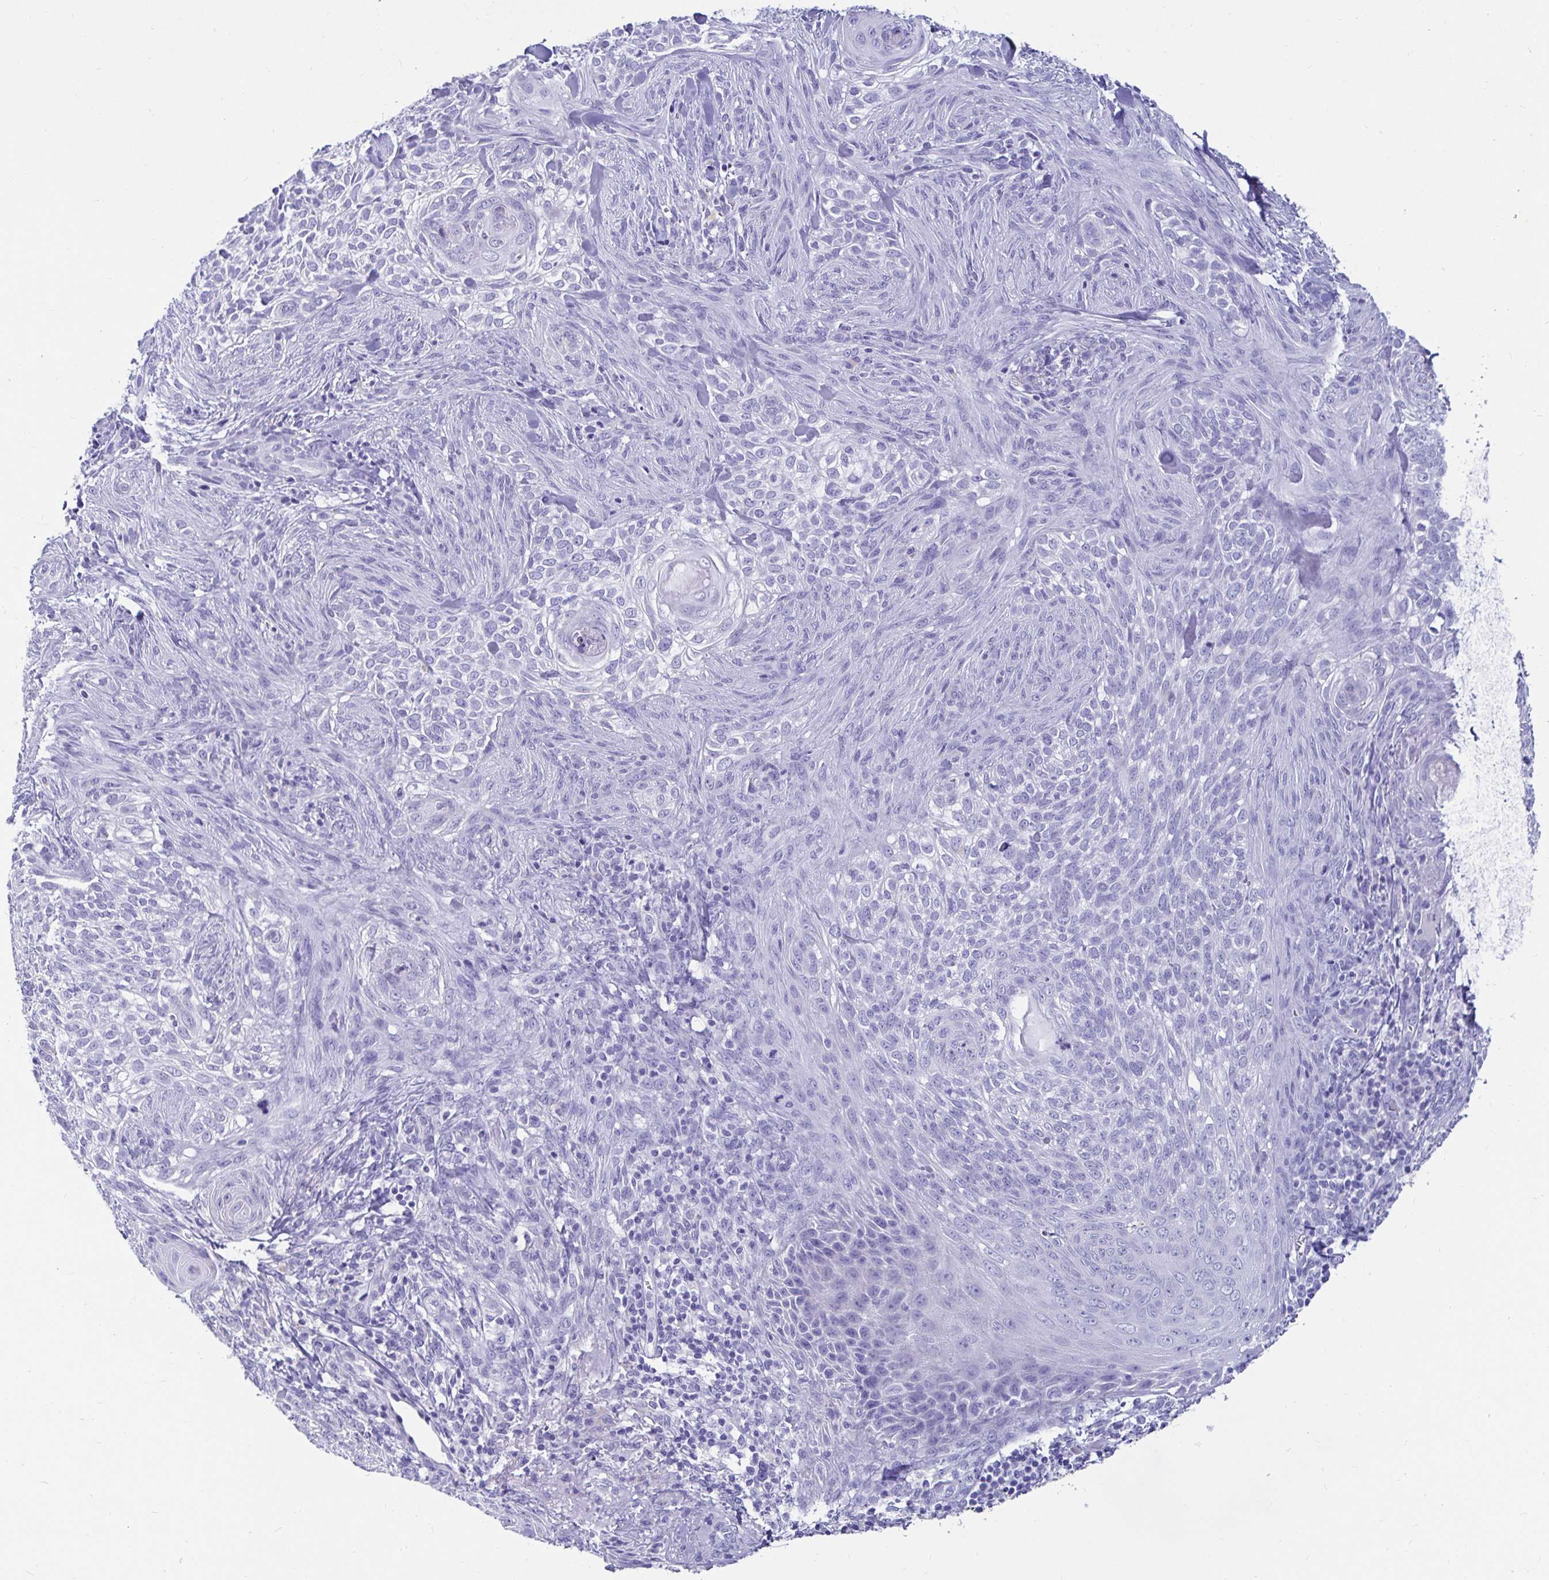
{"staining": {"intensity": "negative", "quantity": "none", "location": "none"}, "tissue": "skin cancer", "cell_type": "Tumor cells", "image_type": "cancer", "snomed": [{"axis": "morphology", "description": "Basal cell carcinoma"}, {"axis": "topography", "description": "Skin"}], "caption": "Immunohistochemical staining of skin cancer displays no significant staining in tumor cells.", "gene": "ZPBP2", "patient": {"sex": "female", "age": 48}}